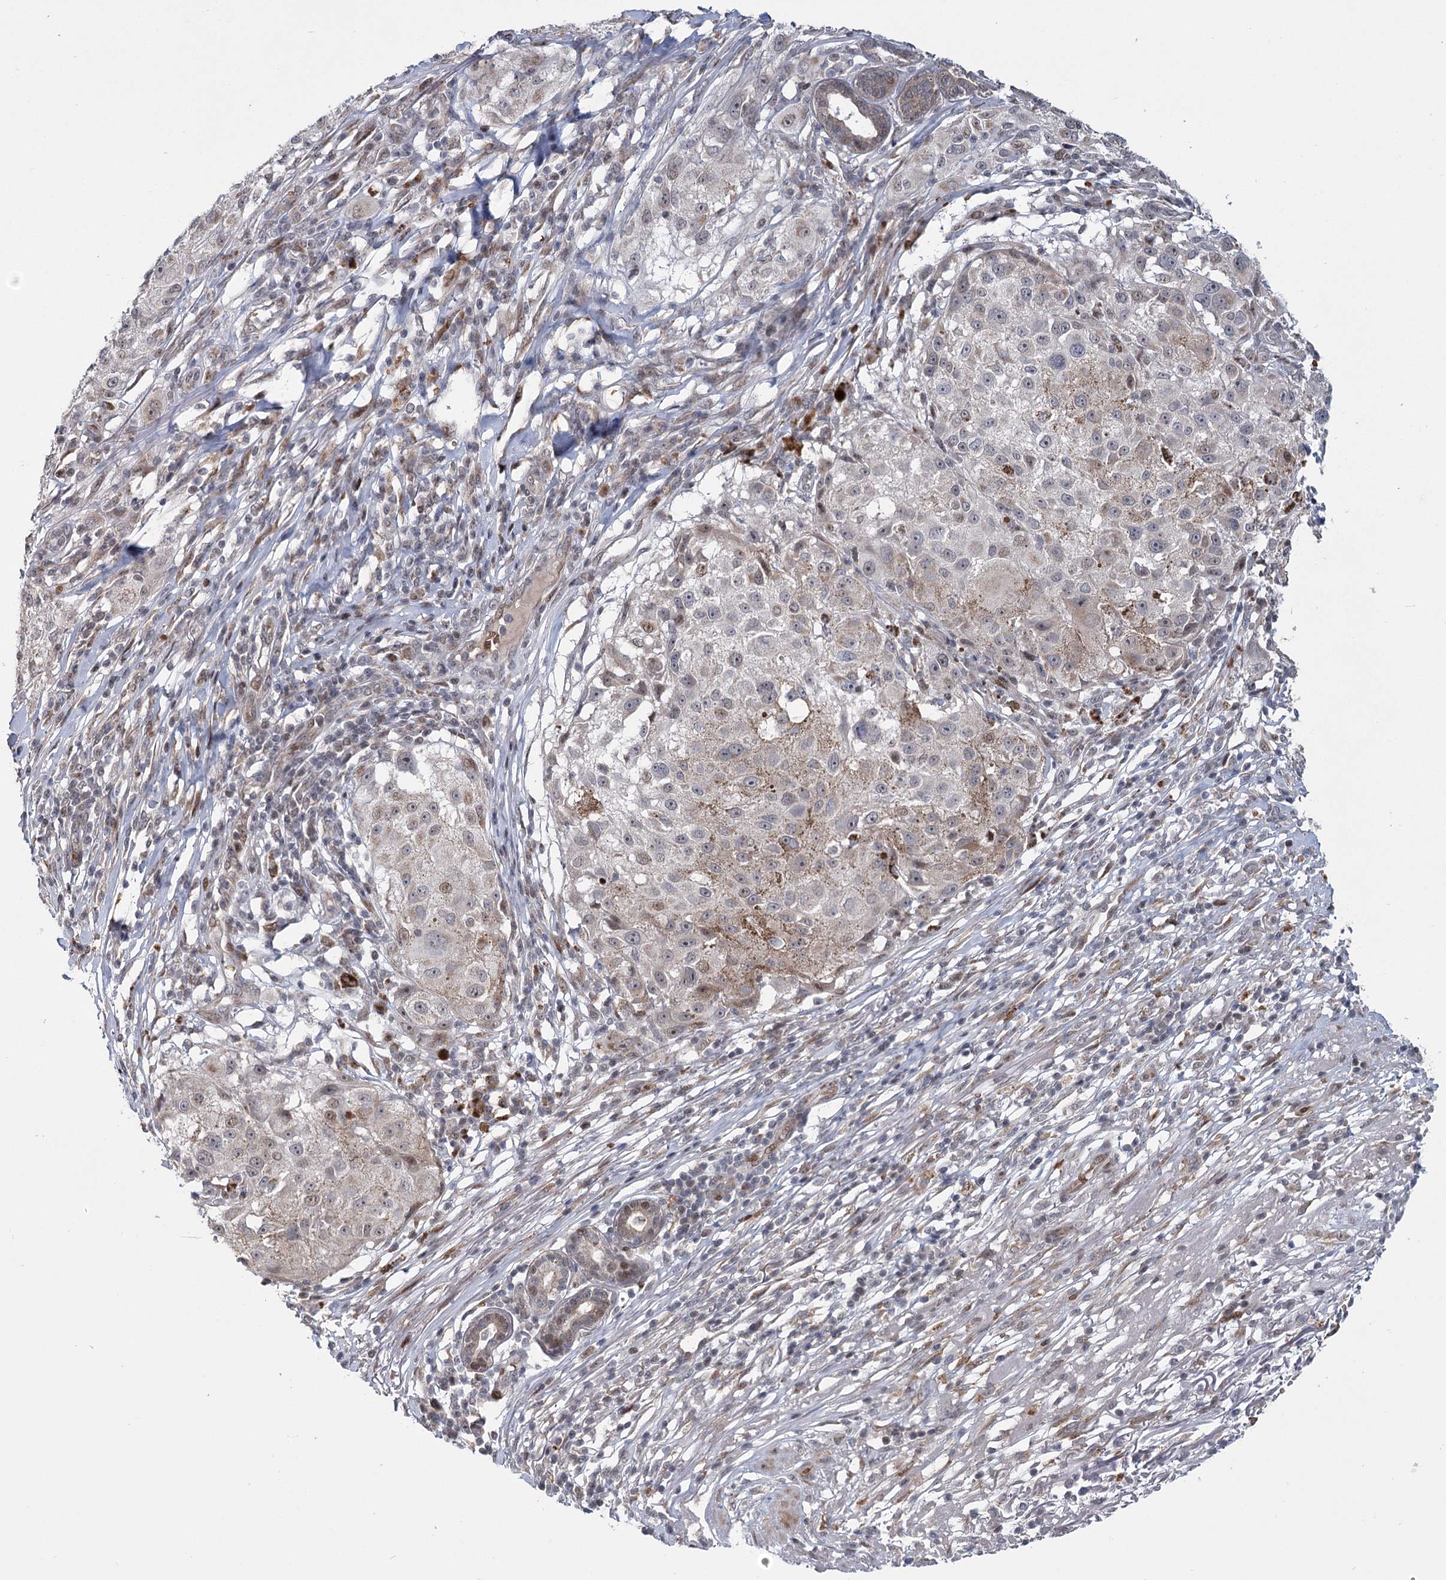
{"staining": {"intensity": "weak", "quantity": "<25%", "location": "nuclear"}, "tissue": "melanoma", "cell_type": "Tumor cells", "image_type": "cancer", "snomed": [{"axis": "morphology", "description": "Necrosis, NOS"}, {"axis": "morphology", "description": "Malignant melanoma, NOS"}, {"axis": "topography", "description": "Skin"}], "caption": "Malignant melanoma was stained to show a protein in brown. There is no significant positivity in tumor cells.", "gene": "NSMCE4A", "patient": {"sex": "female", "age": 87}}